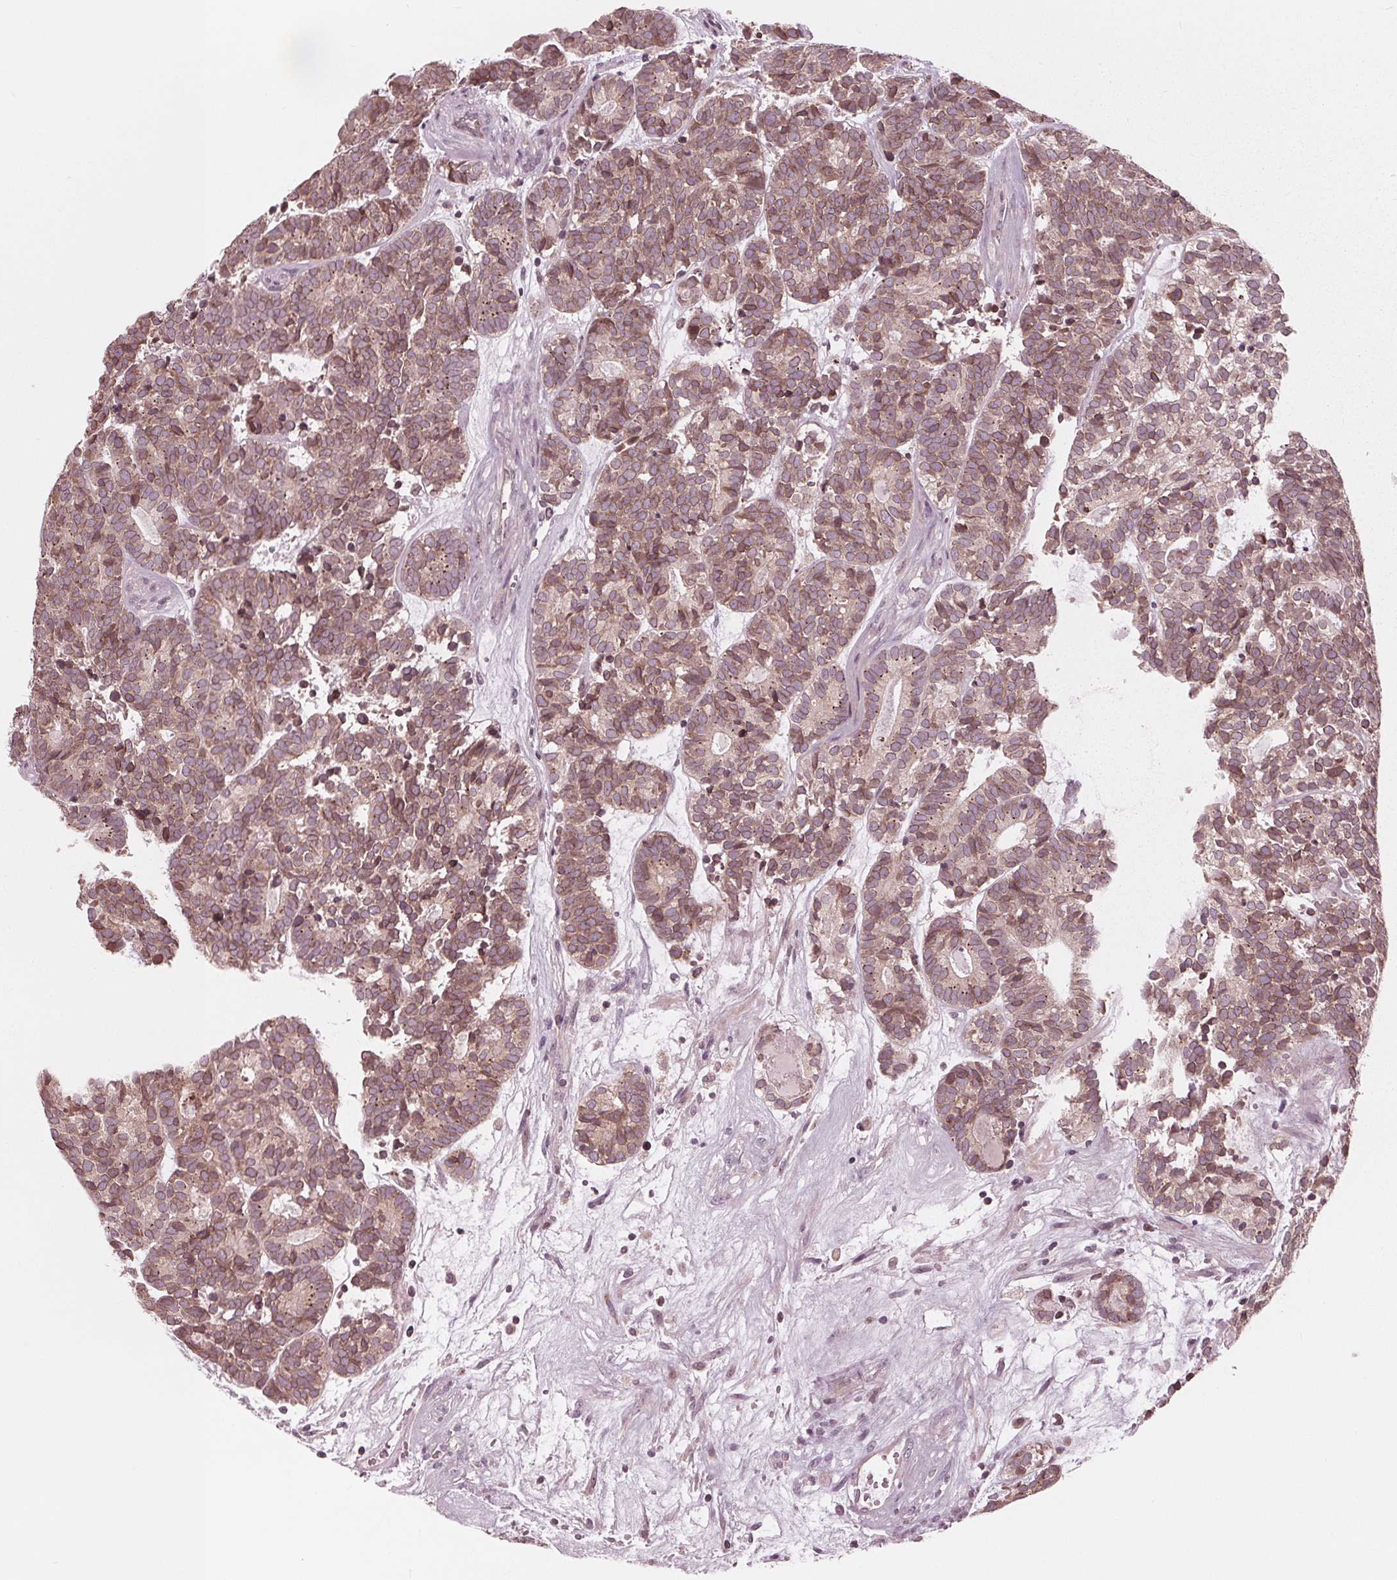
{"staining": {"intensity": "moderate", "quantity": ">75%", "location": "cytoplasmic/membranous,nuclear"}, "tissue": "head and neck cancer", "cell_type": "Tumor cells", "image_type": "cancer", "snomed": [{"axis": "morphology", "description": "Adenocarcinoma, NOS"}, {"axis": "topography", "description": "Head-Neck"}], "caption": "About >75% of tumor cells in human adenocarcinoma (head and neck) display moderate cytoplasmic/membranous and nuclear protein staining as visualized by brown immunohistochemical staining.", "gene": "NUP210", "patient": {"sex": "female", "age": 81}}